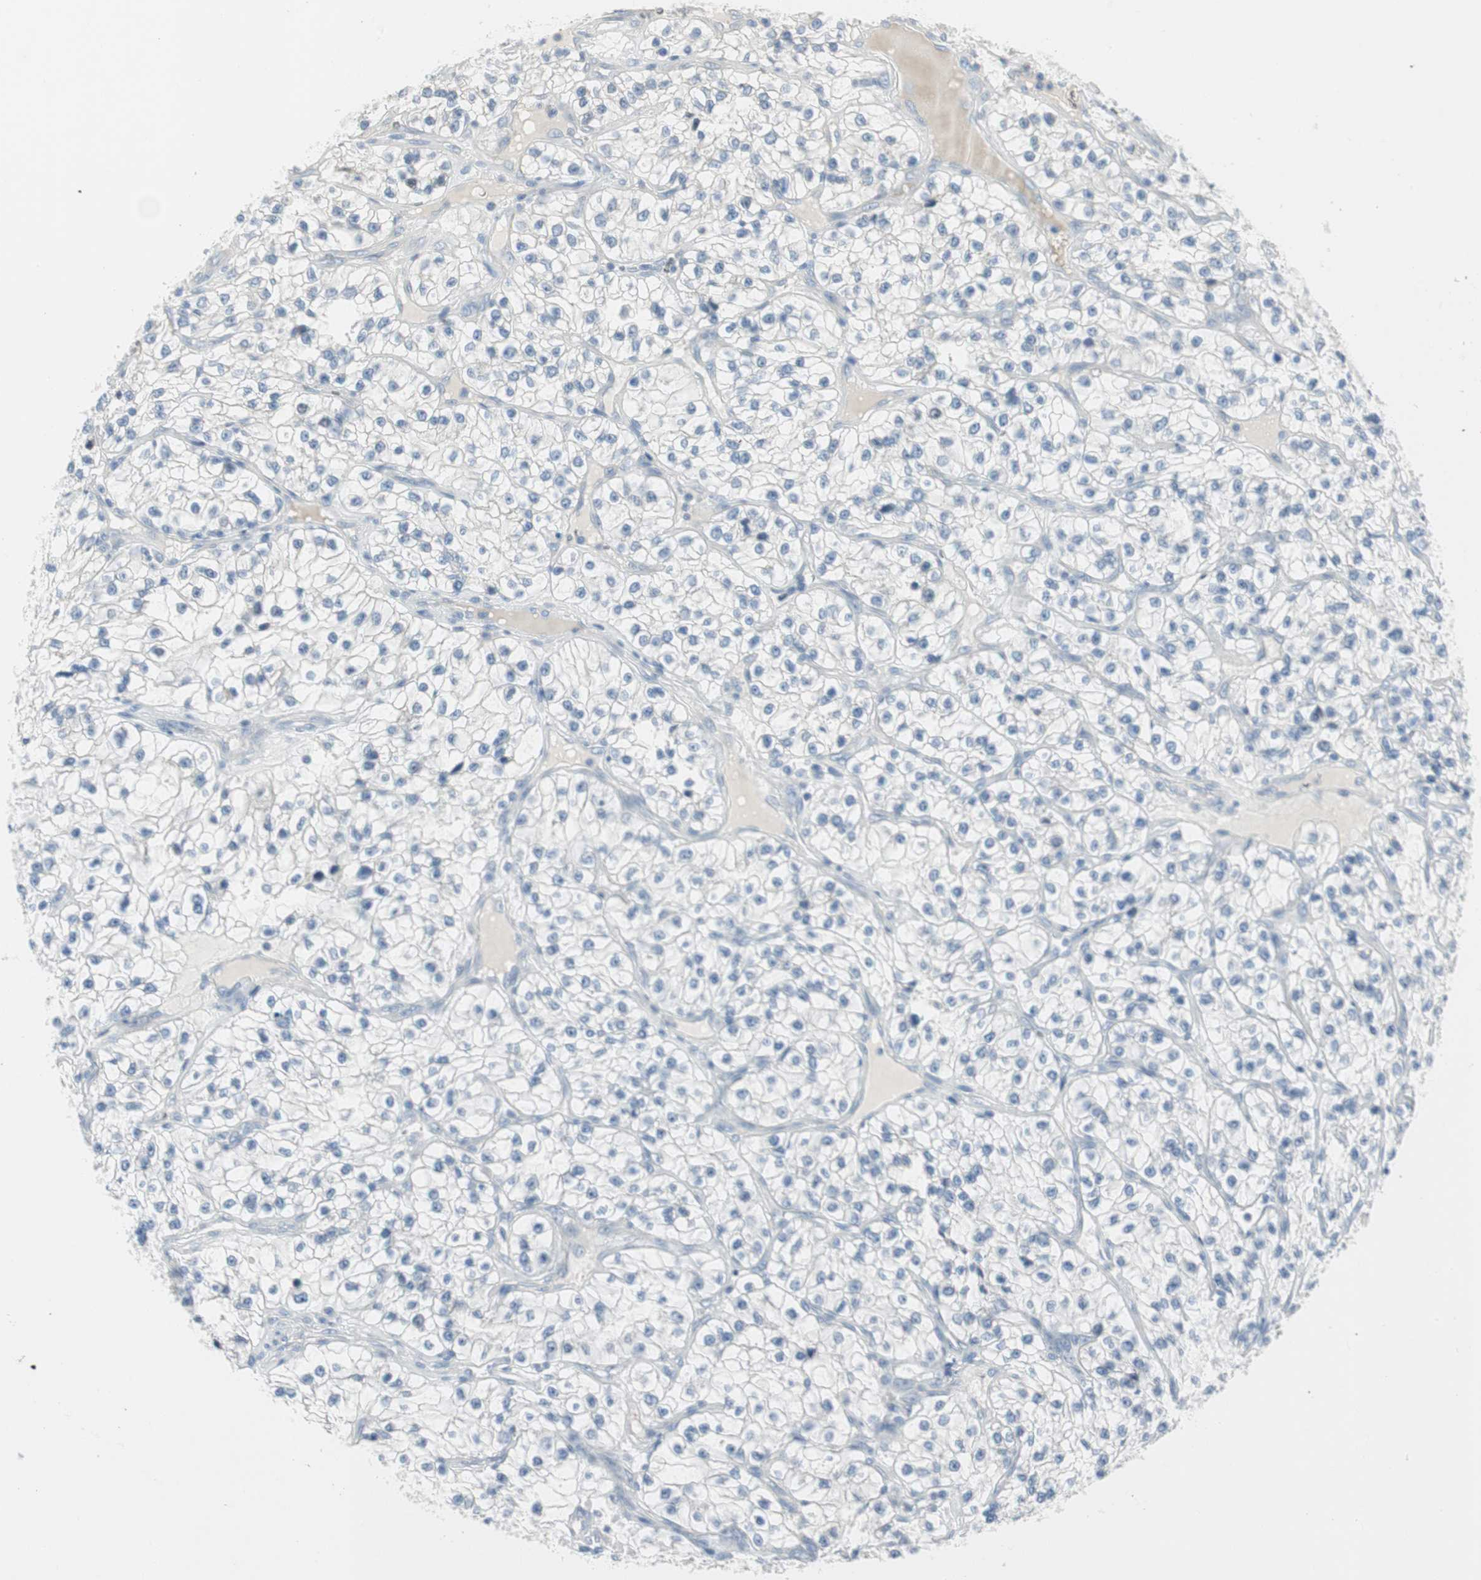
{"staining": {"intensity": "negative", "quantity": "none", "location": "none"}, "tissue": "renal cancer", "cell_type": "Tumor cells", "image_type": "cancer", "snomed": [{"axis": "morphology", "description": "Adenocarcinoma, NOS"}, {"axis": "topography", "description": "Kidney"}], "caption": "Protein analysis of renal adenocarcinoma shows no significant positivity in tumor cells.", "gene": "SPINK4", "patient": {"sex": "female", "age": 57}}